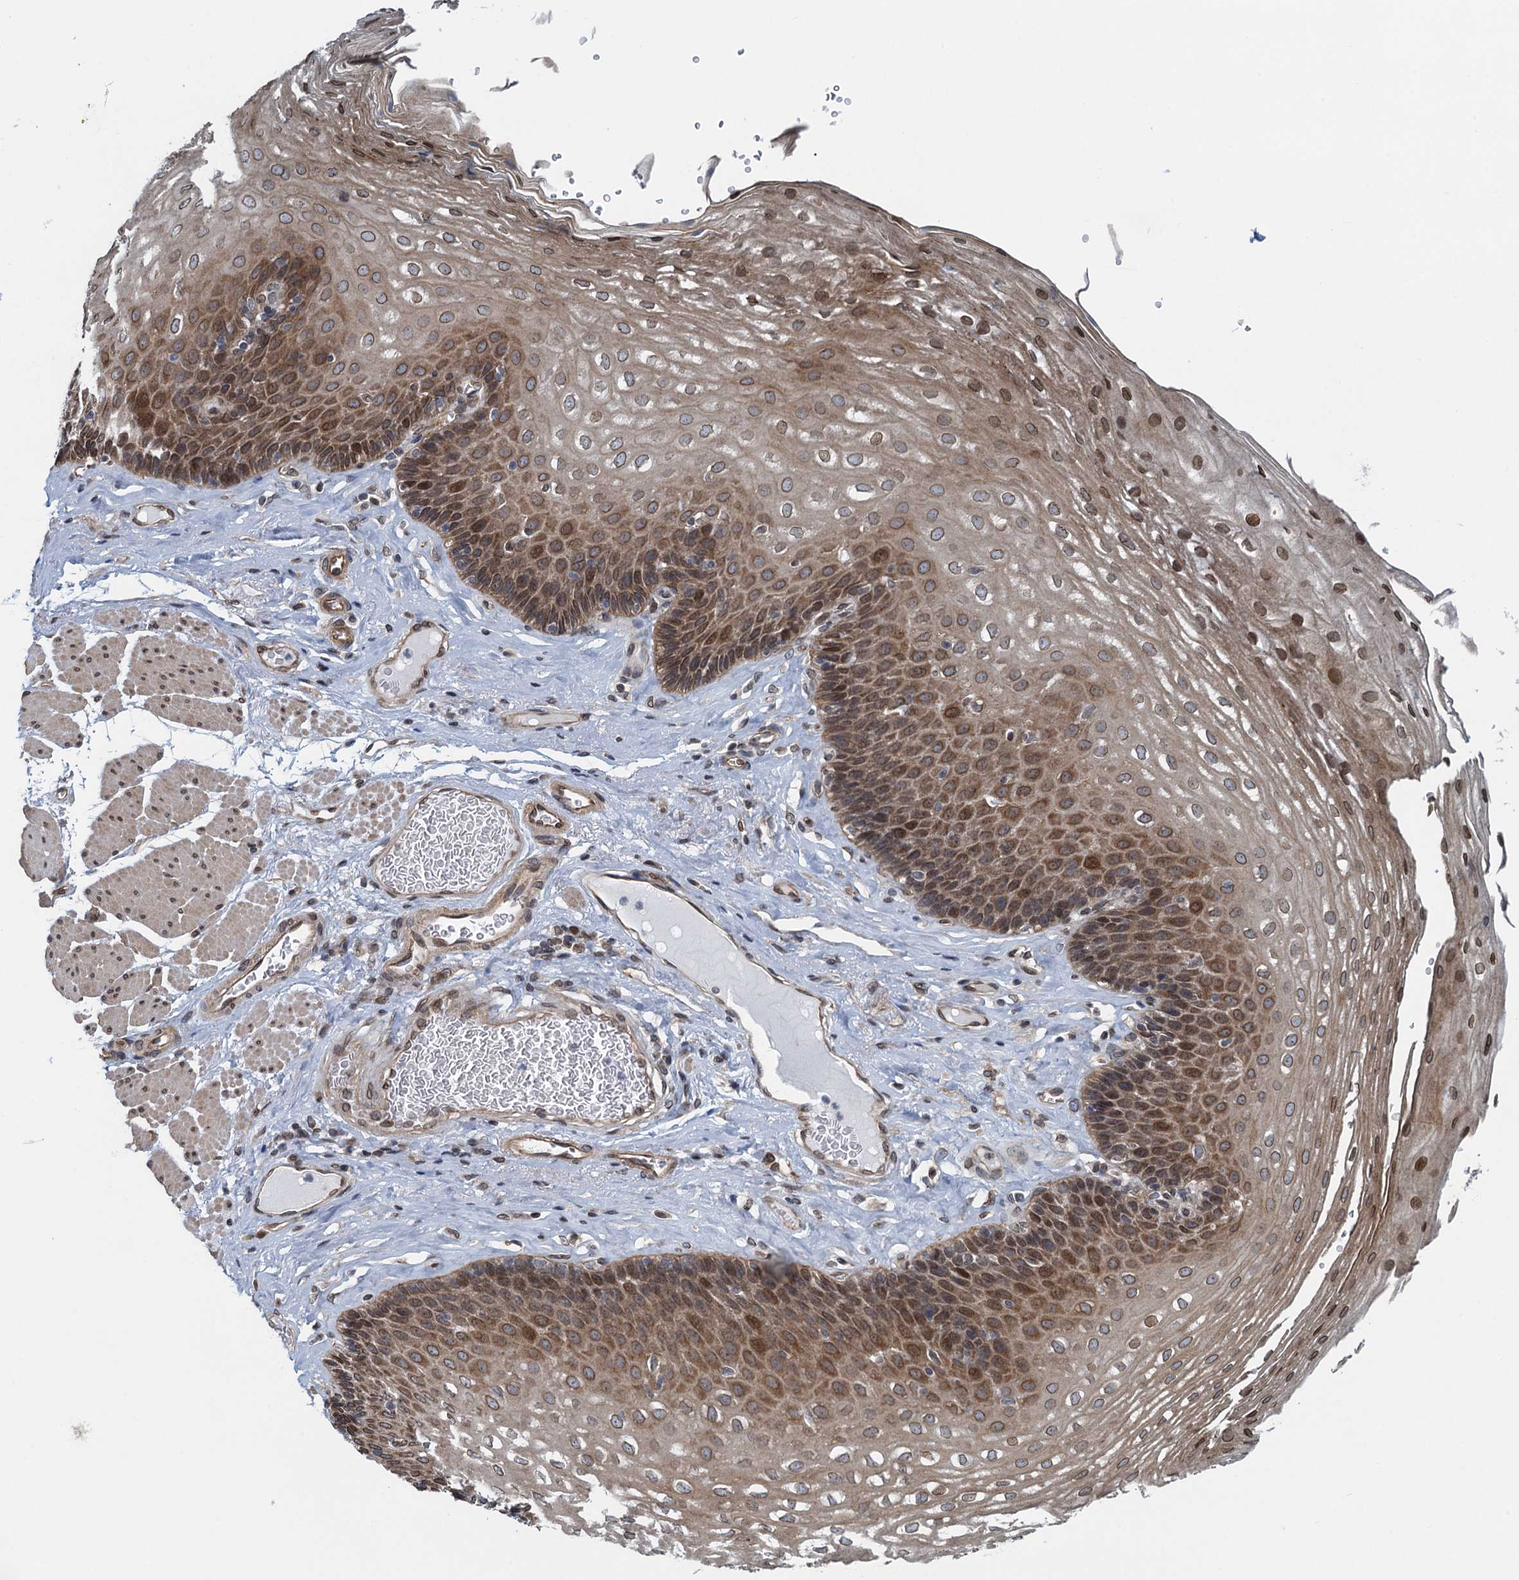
{"staining": {"intensity": "moderate", "quantity": ">75%", "location": "cytoplasmic/membranous,nuclear"}, "tissue": "esophagus", "cell_type": "Squamous epithelial cells", "image_type": "normal", "snomed": [{"axis": "morphology", "description": "Normal tissue, NOS"}, {"axis": "topography", "description": "Esophagus"}], "caption": "Esophagus stained with immunohistochemistry shows moderate cytoplasmic/membranous,nuclear expression in approximately >75% of squamous epithelial cells.", "gene": "CCDC34", "patient": {"sex": "female", "age": 66}}